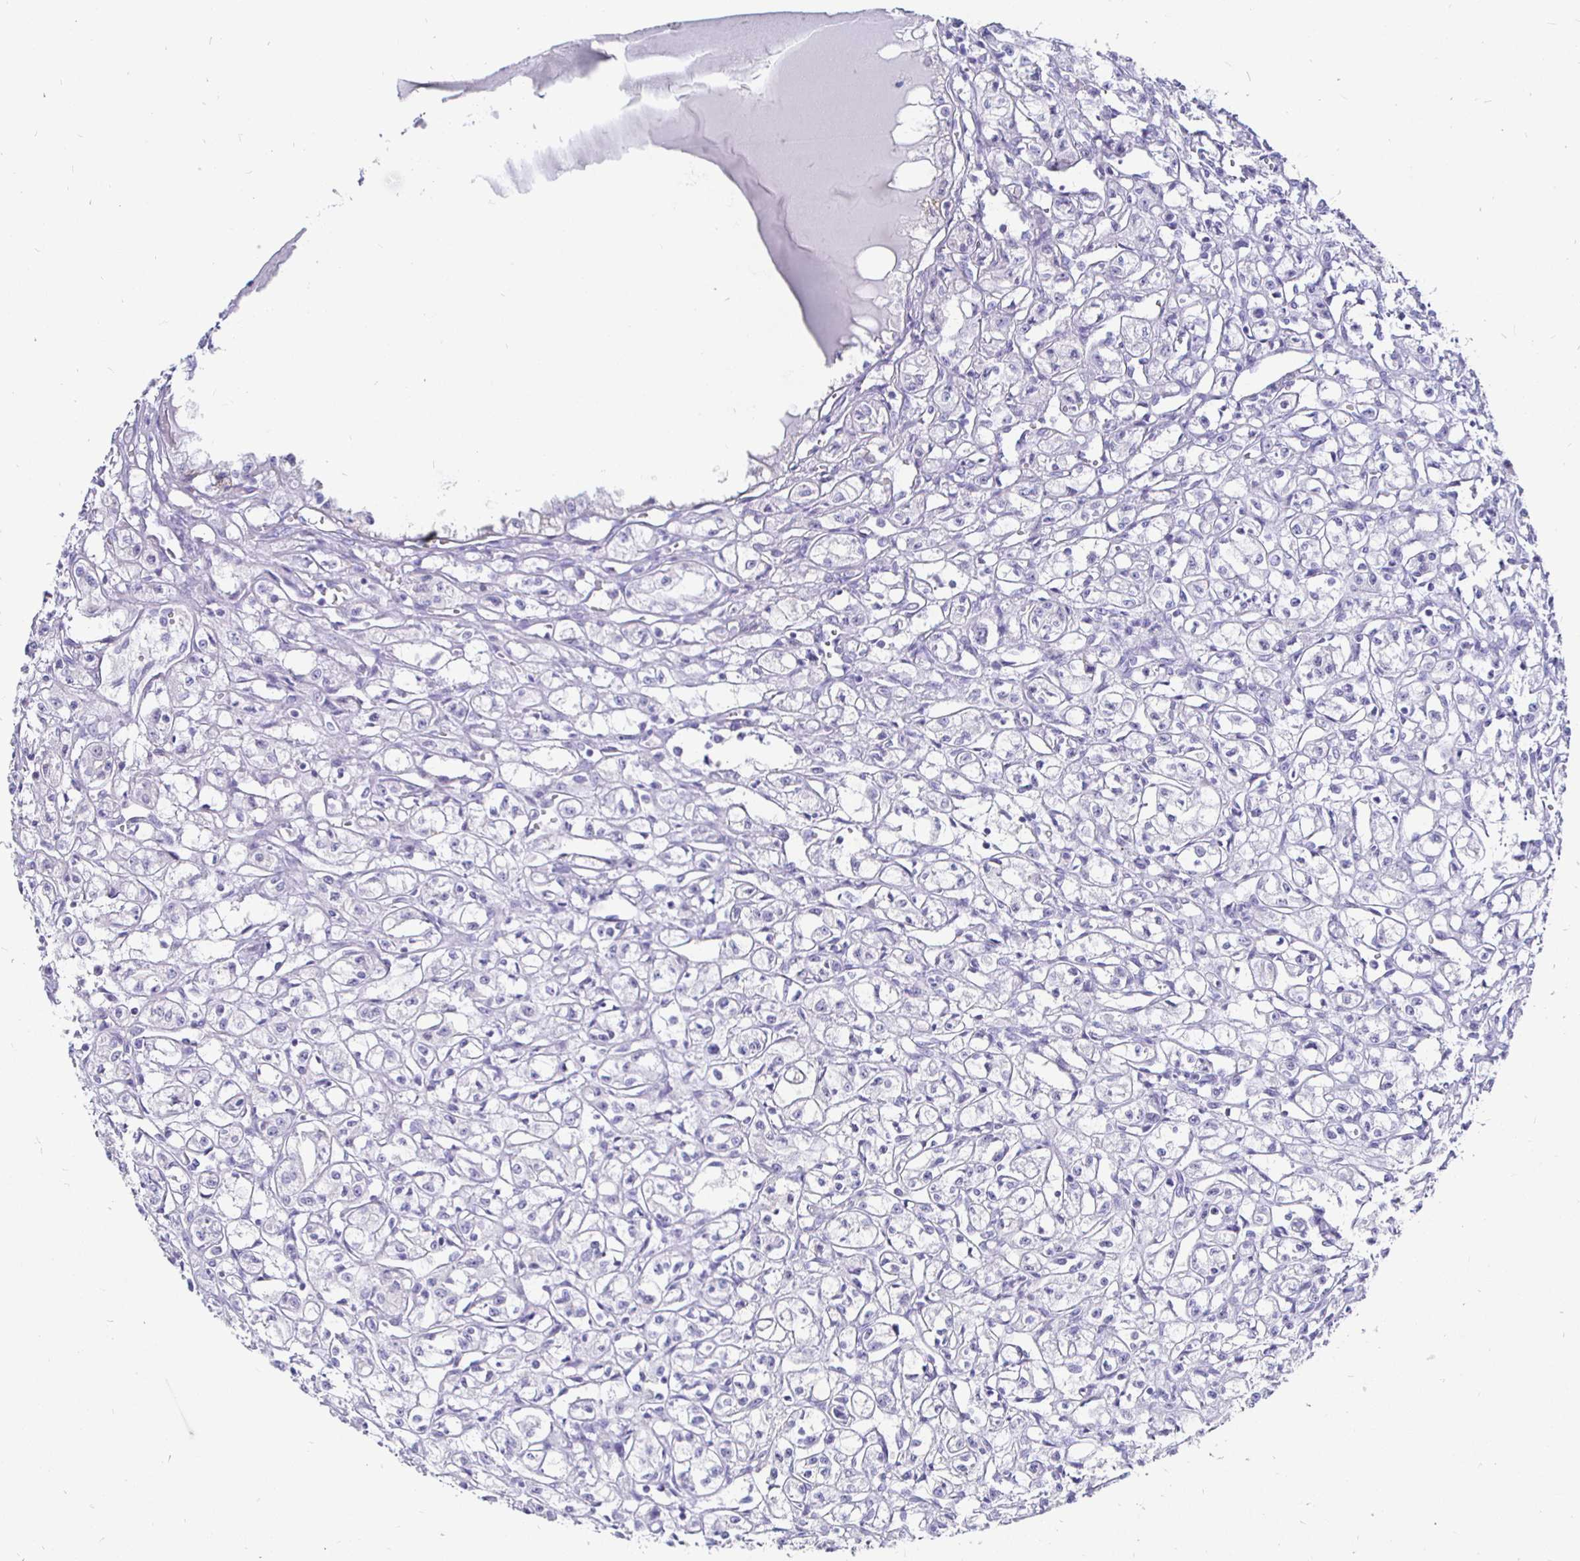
{"staining": {"intensity": "negative", "quantity": "none", "location": "none"}, "tissue": "renal cancer", "cell_type": "Tumor cells", "image_type": "cancer", "snomed": [{"axis": "morphology", "description": "Adenocarcinoma, NOS"}, {"axis": "topography", "description": "Kidney"}], "caption": "A histopathology image of renal cancer (adenocarcinoma) stained for a protein shows no brown staining in tumor cells.", "gene": "CR2", "patient": {"sex": "male", "age": 56}}